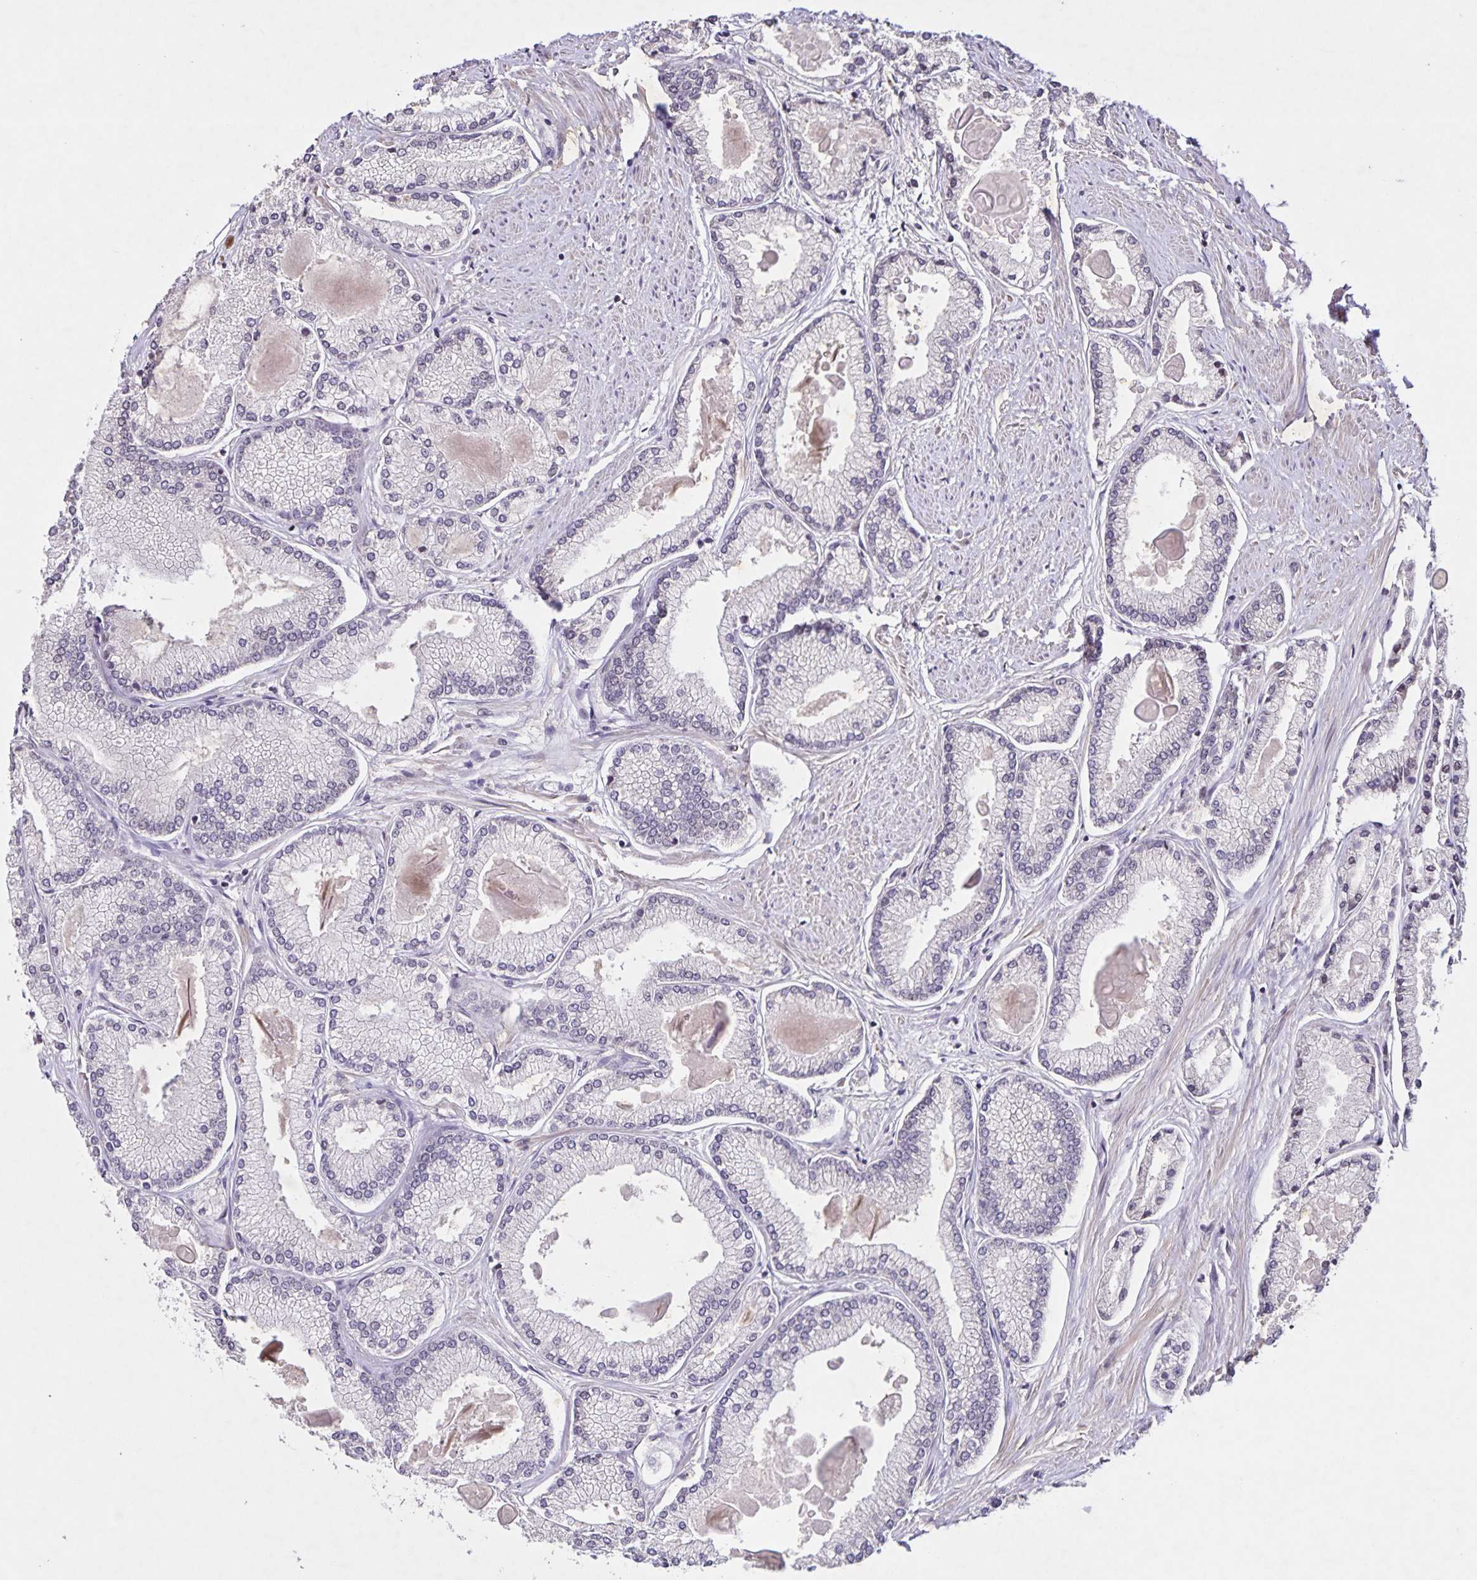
{"staining": {"intensity": "negative", "quantity": "none", "location": "none"}, "tissue": "prostate cancer", "cell_type": "Tumor cells", "image_type": "cancer", "snomed": [{"axis": "morphology", "description": "Adenocarcinoma, High grade"}, {"axis": "topography", "description": "Prostate"}], "caption": "There is no significant staining in tumor cells of high-grade adenocarcinoma (prostate).", "gene": "GDF2", "patient": {"sex": "male", "age": 68}}